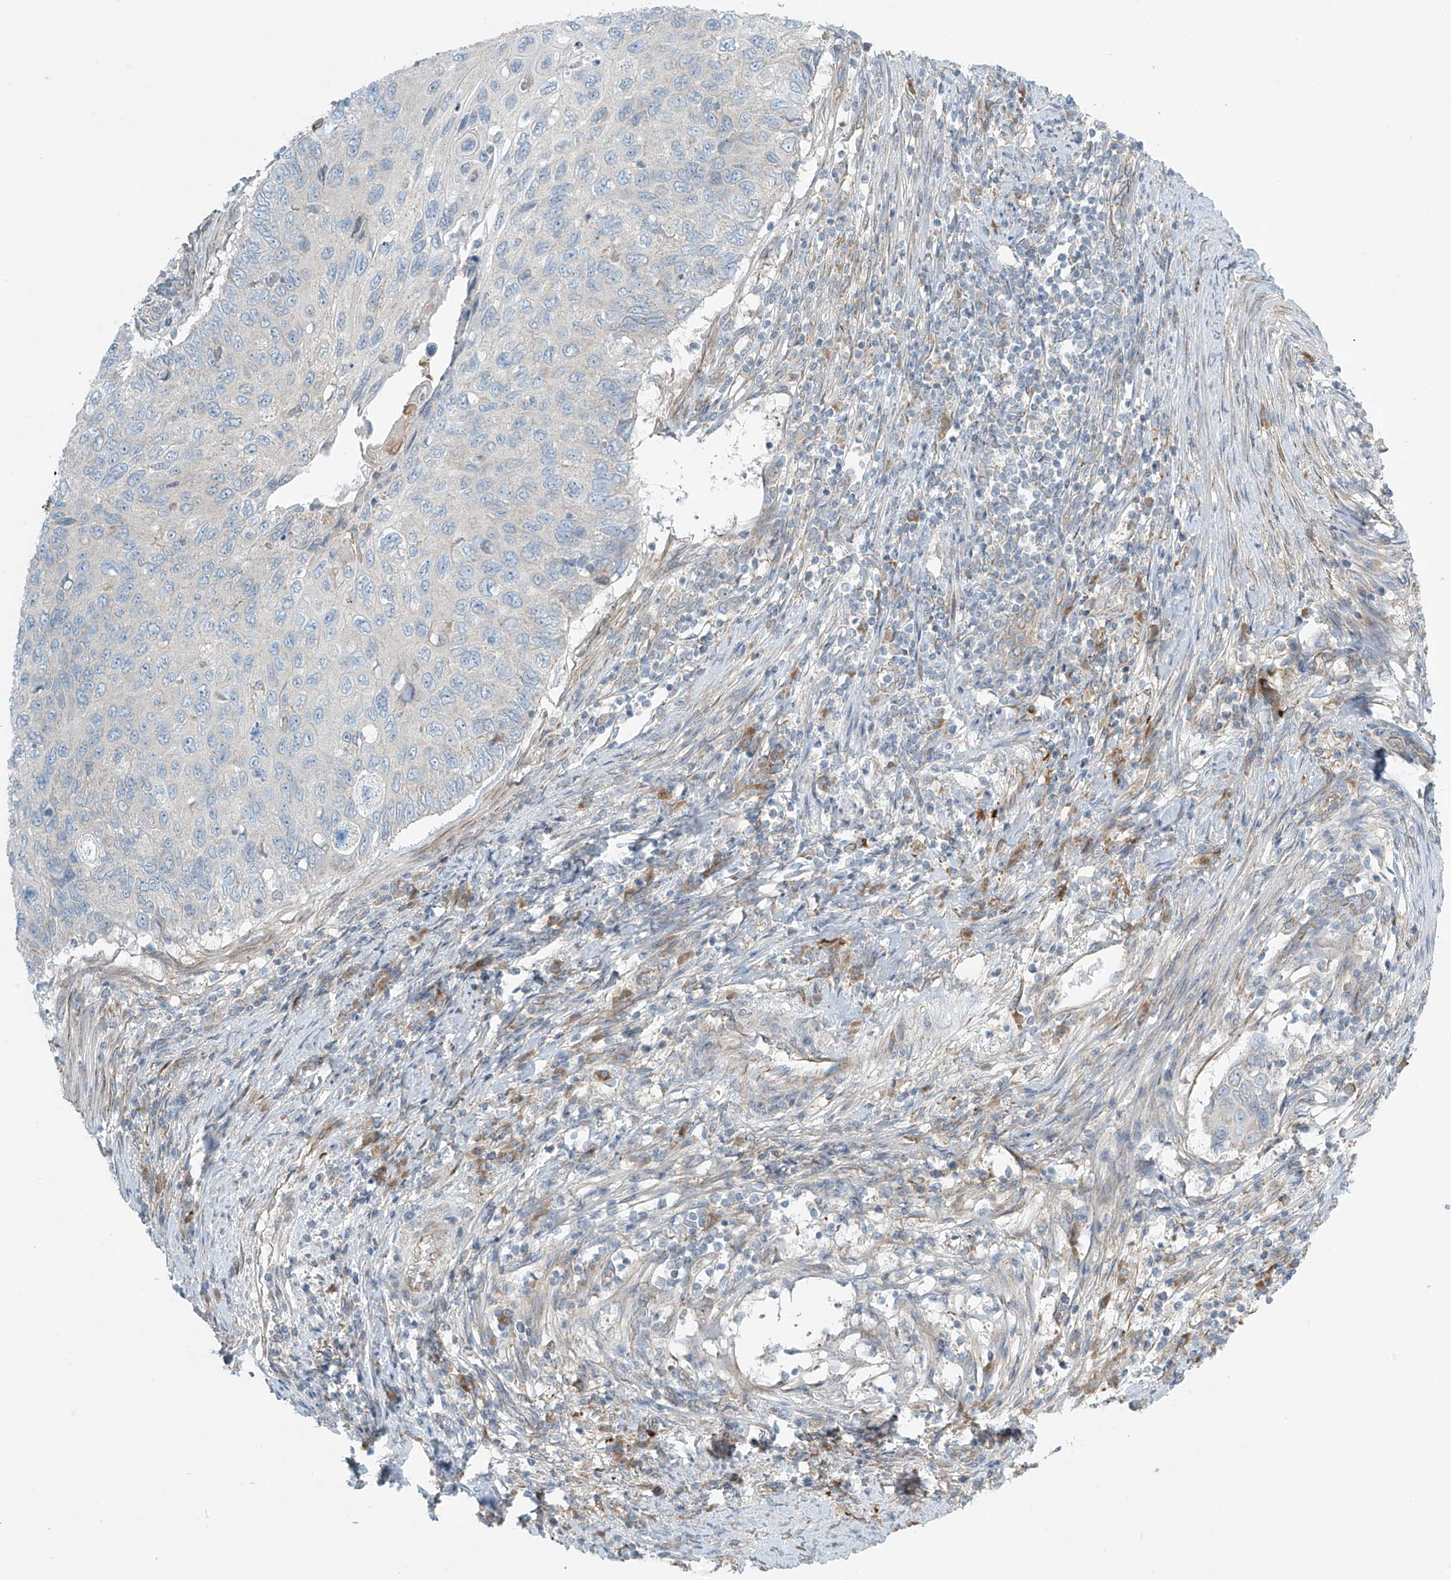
{"staining": {"intensity": "negative", "quantity": "none", "location": "none"}, "tissue": "cervical cancer", "cell_type": "Tumor cells", "image_type": "cancer", "snomed": [{"axis": "morphology", "description": "Squamous cell carcinoma, NOS"}, {"axis": "topography", "description": "Cervix"}], "caption": "This photomicrograph is of cervical cancer stained with immunohistochemistry to label a protein in brown with the nuclei are counter-stained blue. There is no expression in tumor cells. The staining was performed using DAB to visualize the protein expression in brown, while the nuclei were stained in blue with hematoxylin (Magnification: 20x).", "gene": "LZTS3", "patient": {"sex": "female", "age": 70}}